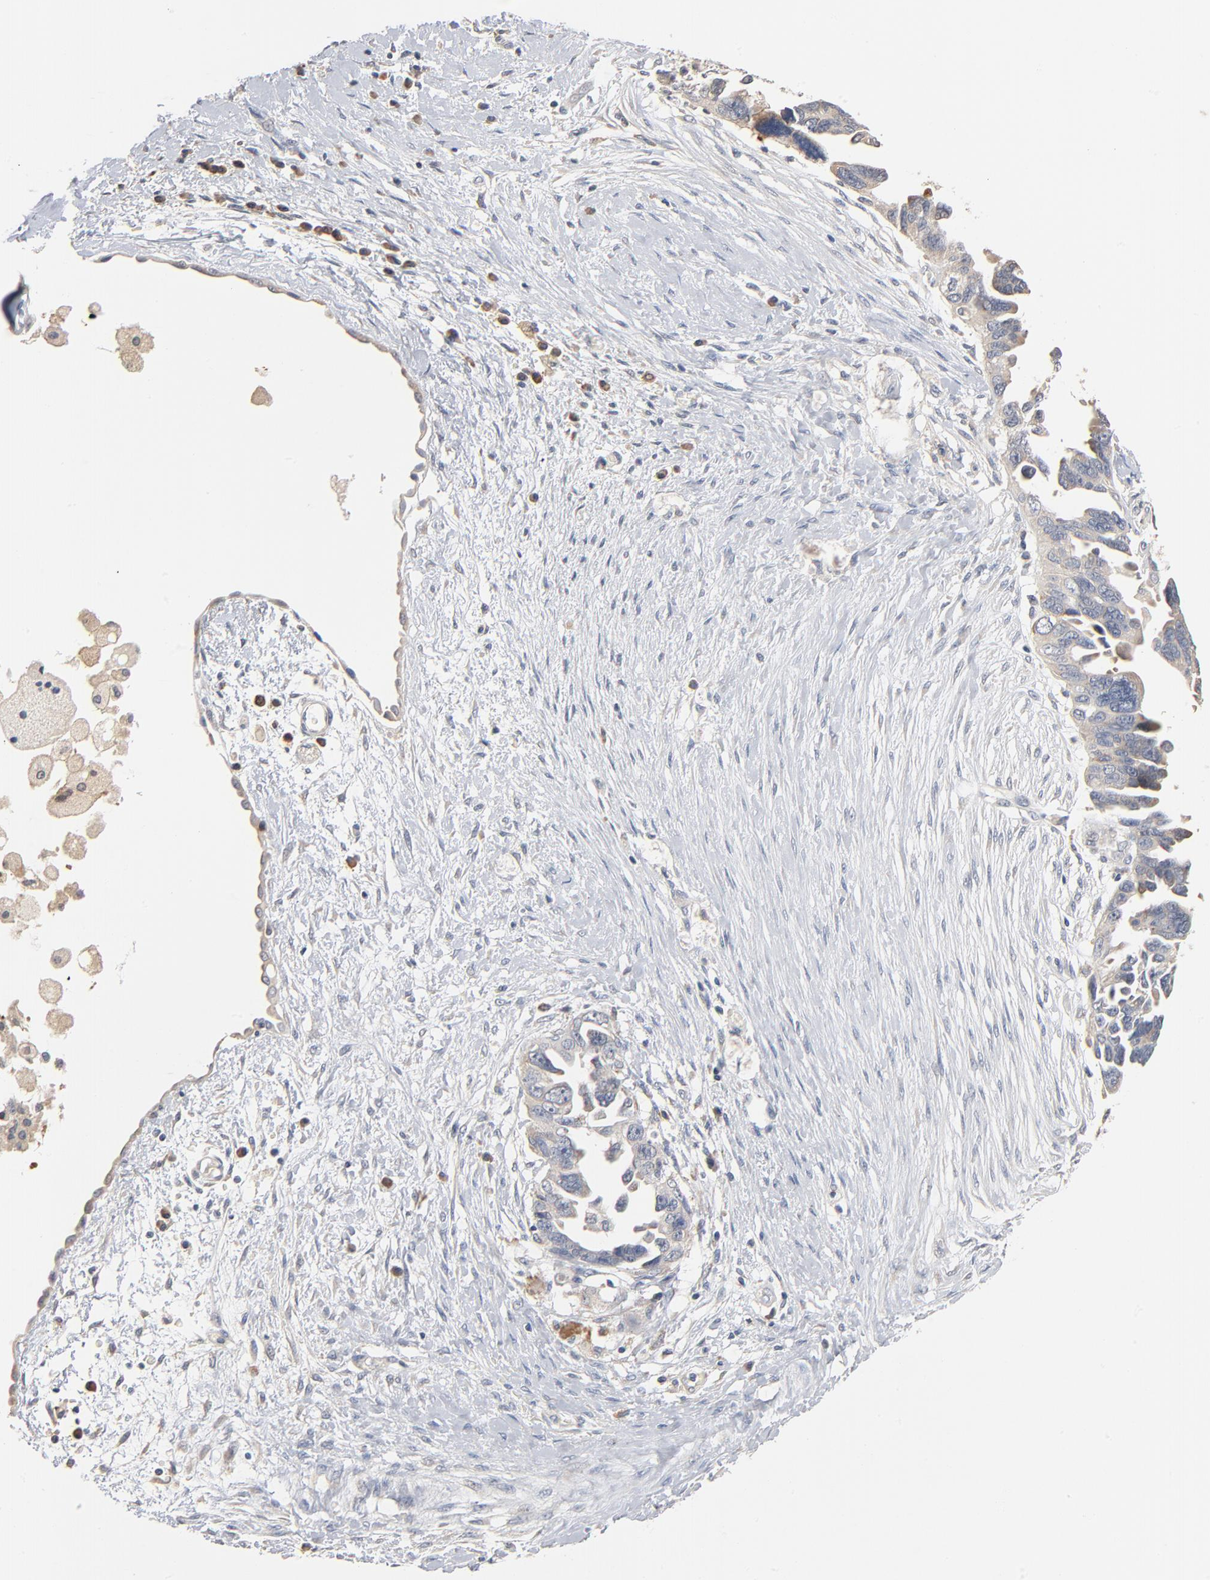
{"staining": {"intensity": "negative", "quantity": "none", "location": "none"}, "tissue": "ovarian cancer", "cell_type": "Tumor cells", "image_type": "cancer", "snomed": [{"axis": "morphology", "description": "Cystadenocarcinoma, serous, NOS"}, {"axis": "topography", "description": "Ovary"}], "caption": "Immunohistochemistry (IHC) of serous cystadenocarcinoma (ovarian) exhibits no staining in tumor cells.", "gene": "ZDHHC8", "patient": {"sex": "female", "age": 63}}